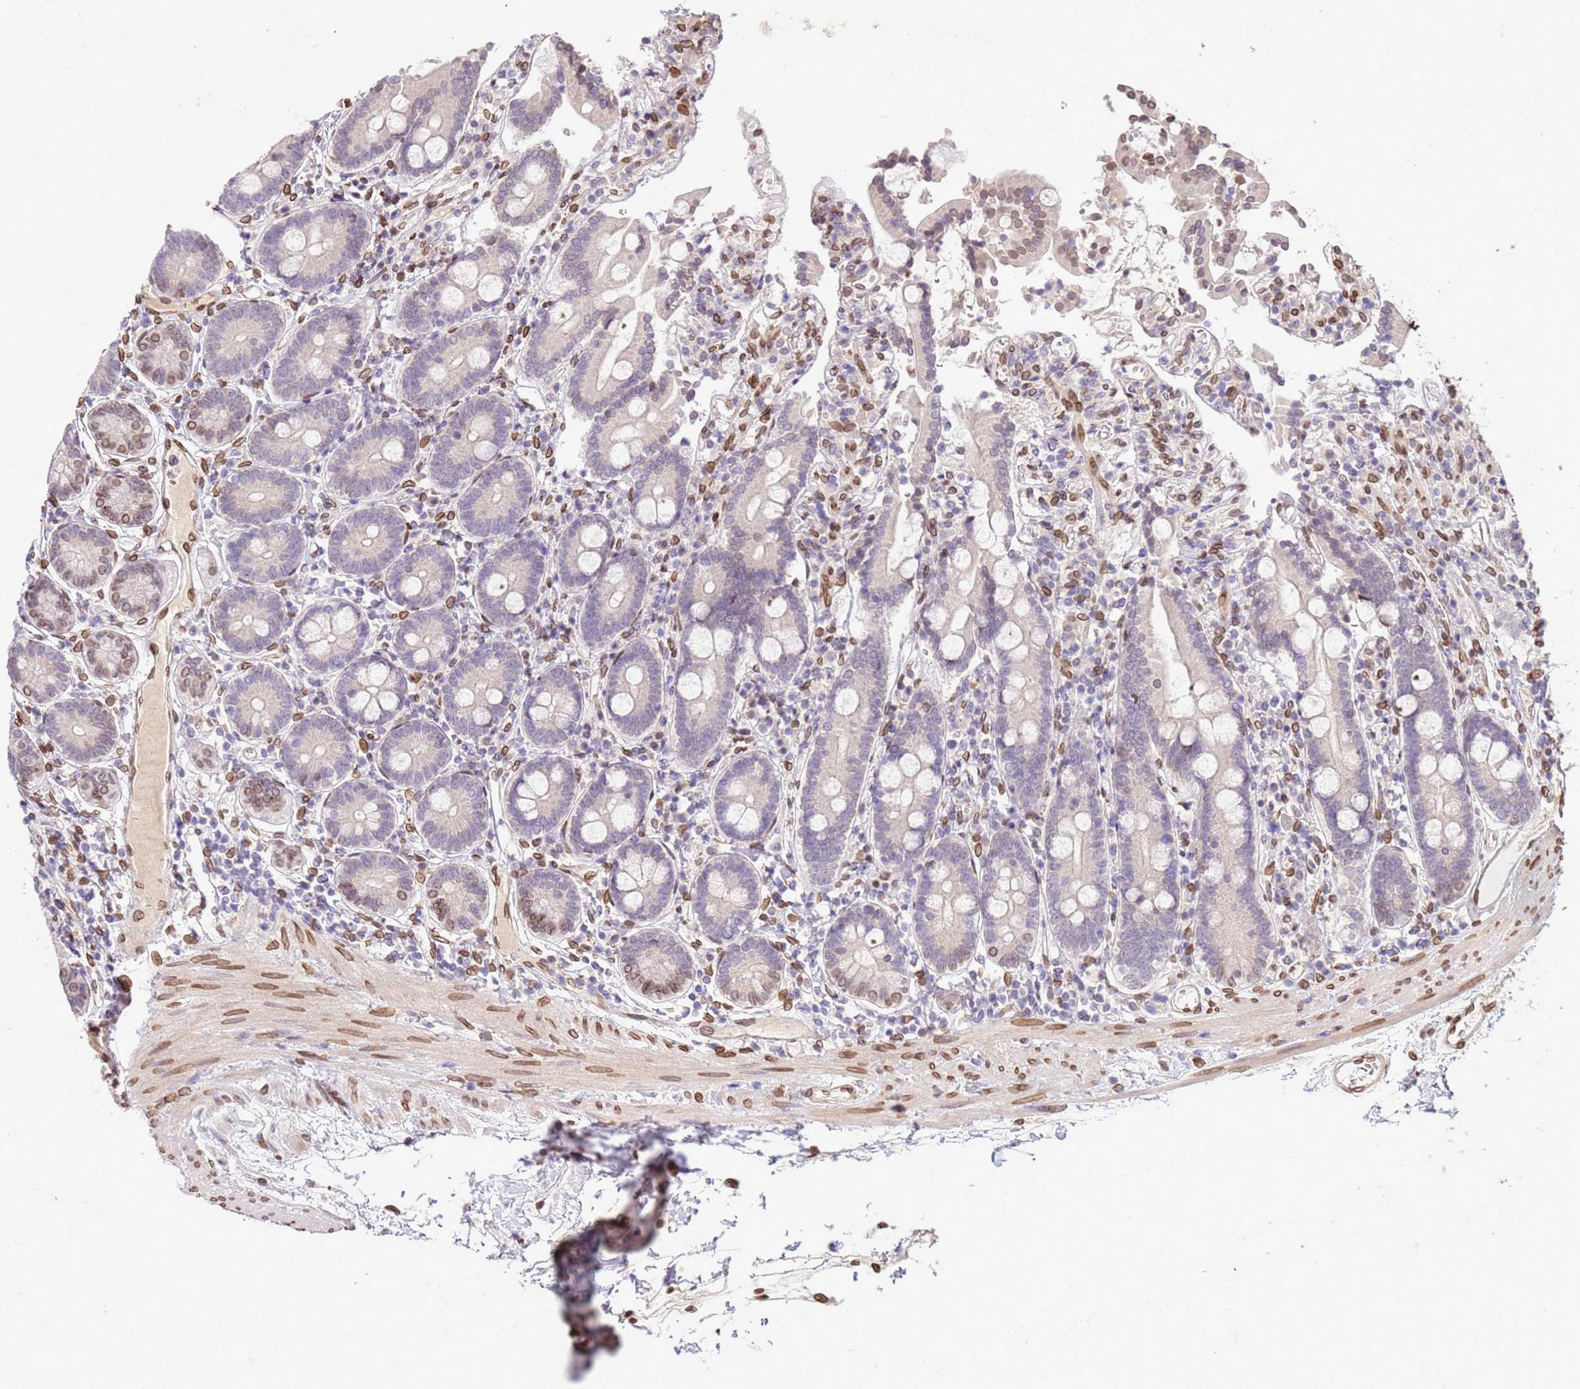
{"staining": {"intensity": "moderate", "quantity": "25%-75%", "location": "cytoplasmic/membranous,nuclear"}, "tissue": "duodenum", "cell_type": "Glandular cells", "image_type": "normal", "snomed": [{"axis": "morphology", "description": "Normal tissue, NOS"}, {"axis": "topography", "description": "Duodenum"}], "caption": "Glandular cells demonstrate medium levels of moderate cytoplasmic/membranous,nuclear positivity in about 25%-75% of cells in unremarkable human duodenum.", "gene": "TMEM47", "patient": {"sex": "male", "age": 55}}